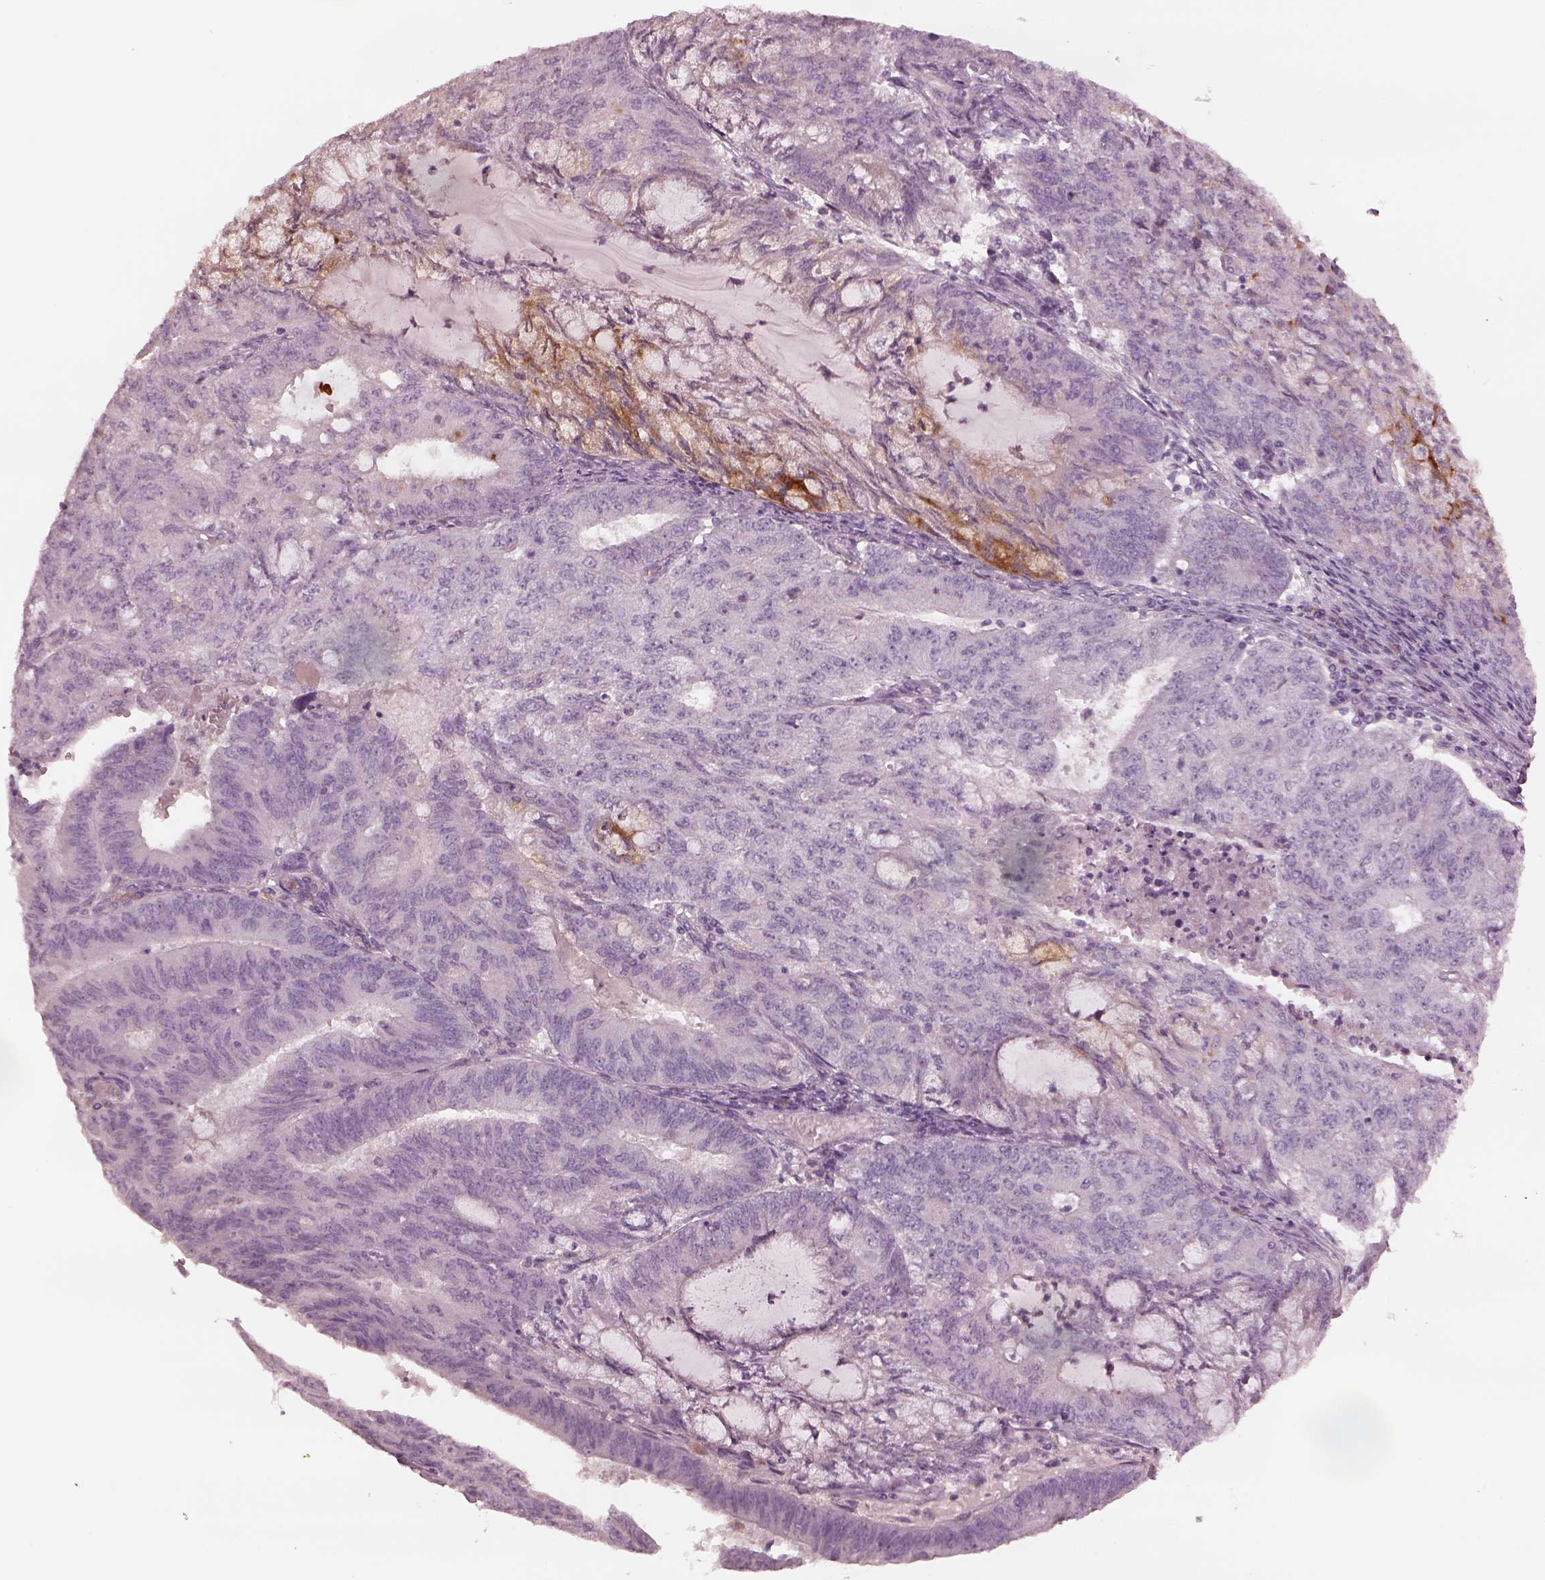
{"staining": {"intensity": "negative", "quantity": "none", "location": "none"}, "tissue": "endometrial cancer", "cell_type": "Tumor cells", "image_type": "cancer", "snomed": [{"axis": "morphology", "description": "Adenocarcinoma, NOS"}, {"axis": "topography", "description": "Endometrium"}], "caption": "Immunohistochemistry (IHC) micrograph of human endometrial cancer (adenocarcinoma) stained for a protein (brown), which exhibits no positivity in tumor cells. The staining is performed using DAB (3,3'-diaminobenzidine) brown chromogen with nuclei counter-stained in using hematoxylin.", "gene": "MIA", "patient": {"sex": "female", "age": 82}}